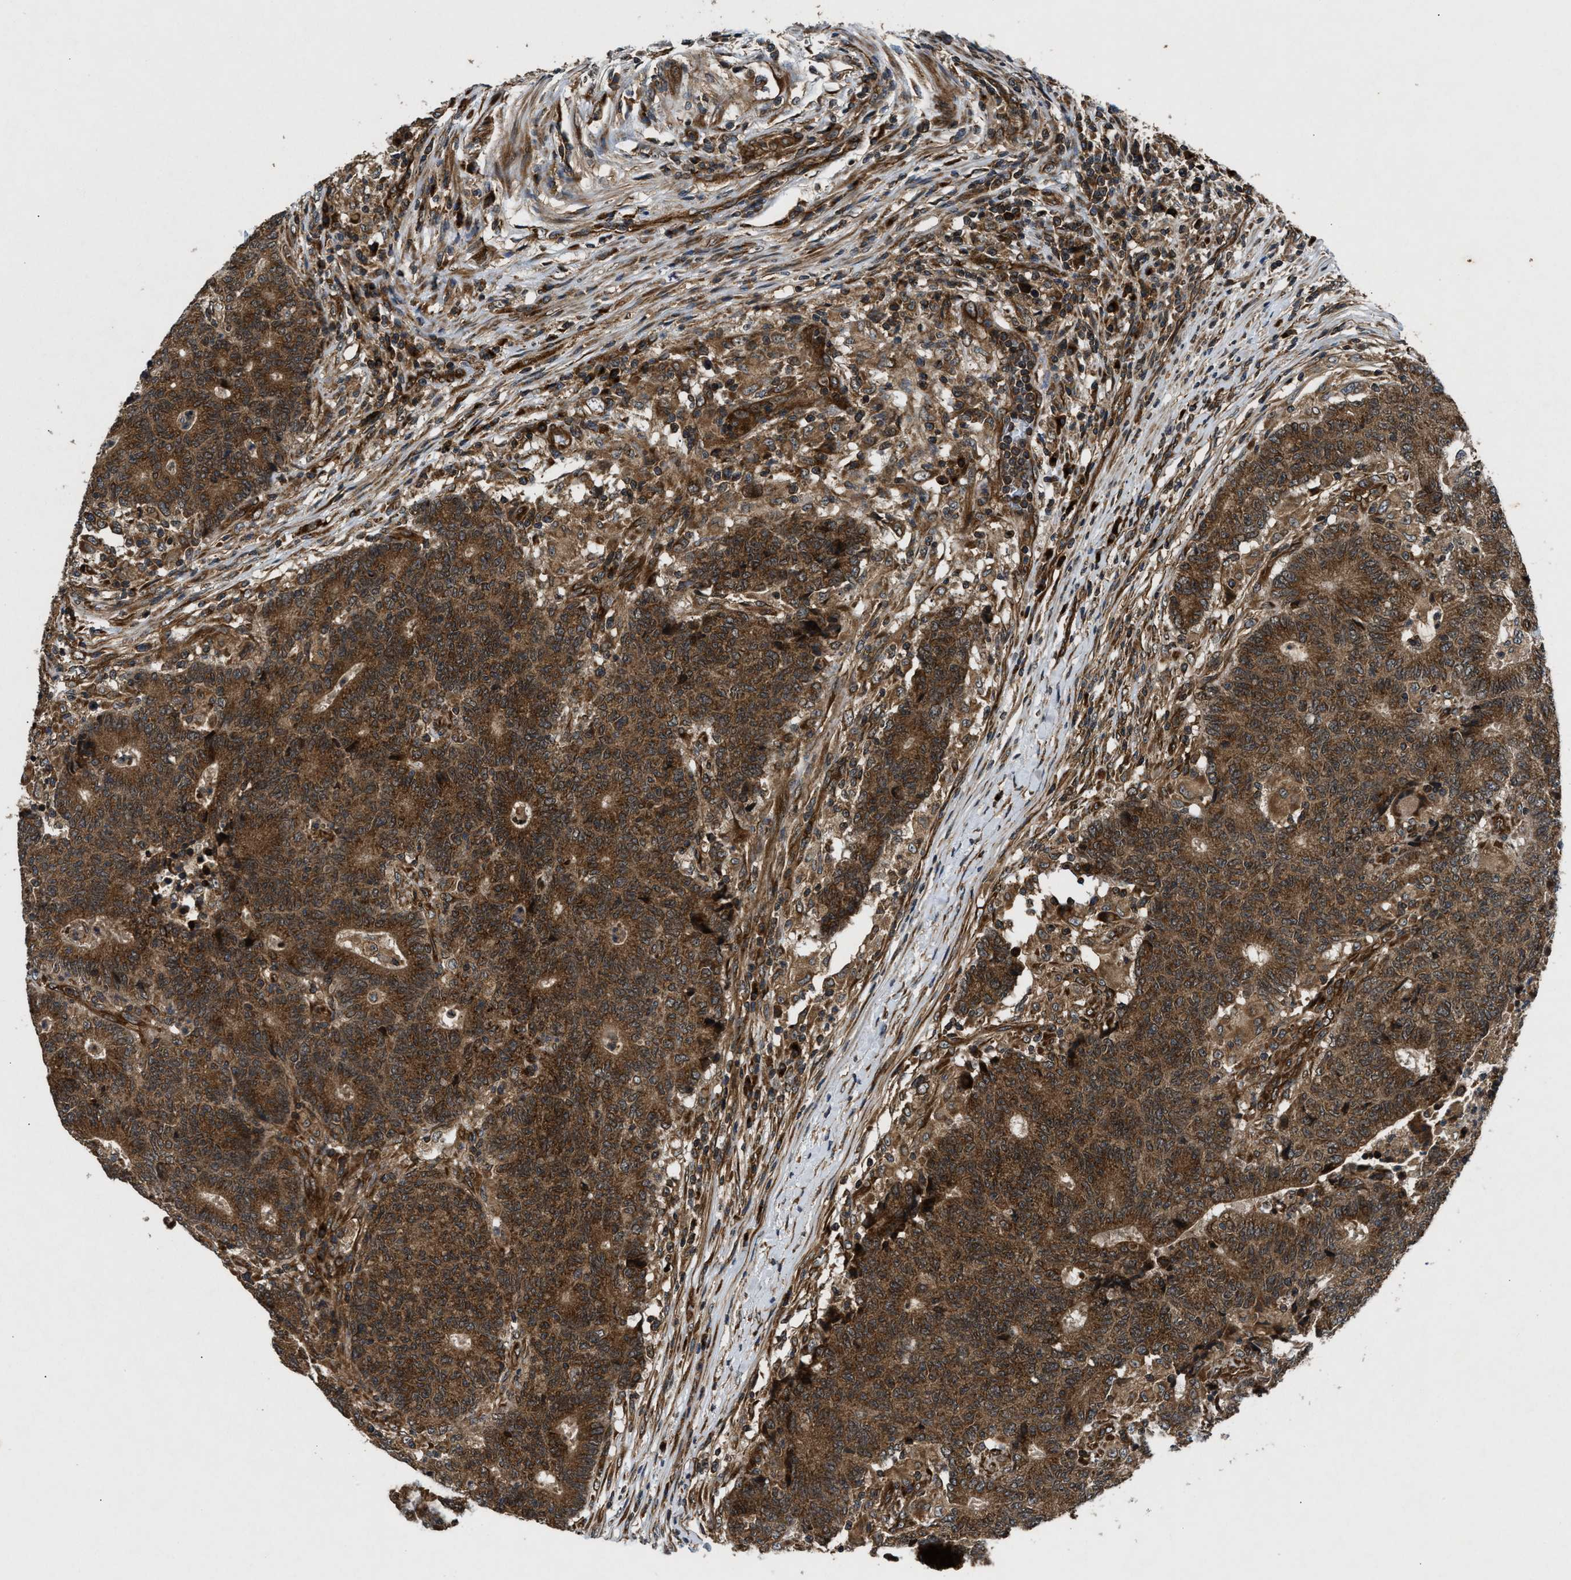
{"staining": {"intensity": "strong", "quantity": ">75%", "location": "cytoplasmic/membranous"}, "tissue": "colorectal cancer", "cell_type": "Tumor cells", "image_type": "cancer", "snomed": [{"axis": "morphology", "description": "Normal tissue, NOS"}, {"axis": "morphology", "description": "Adenocarcinoma, NOS"}, {"axis": "topography", "description": "Colon"}], "caption": "Immunohistochemistry (IHC) histopathology image of neoplastic tissue: colorectal cancer (adenocarcinoma) stained using immunohistochemistry demonstrates high levels of strong protein expression localized specifically in the cytoplasmic/membranous of tumor cells, appearing as a cytoplasmic/membranous brown color.", "gene": "PNPLA8", "patient": {"sex": "female", "age": 75}}